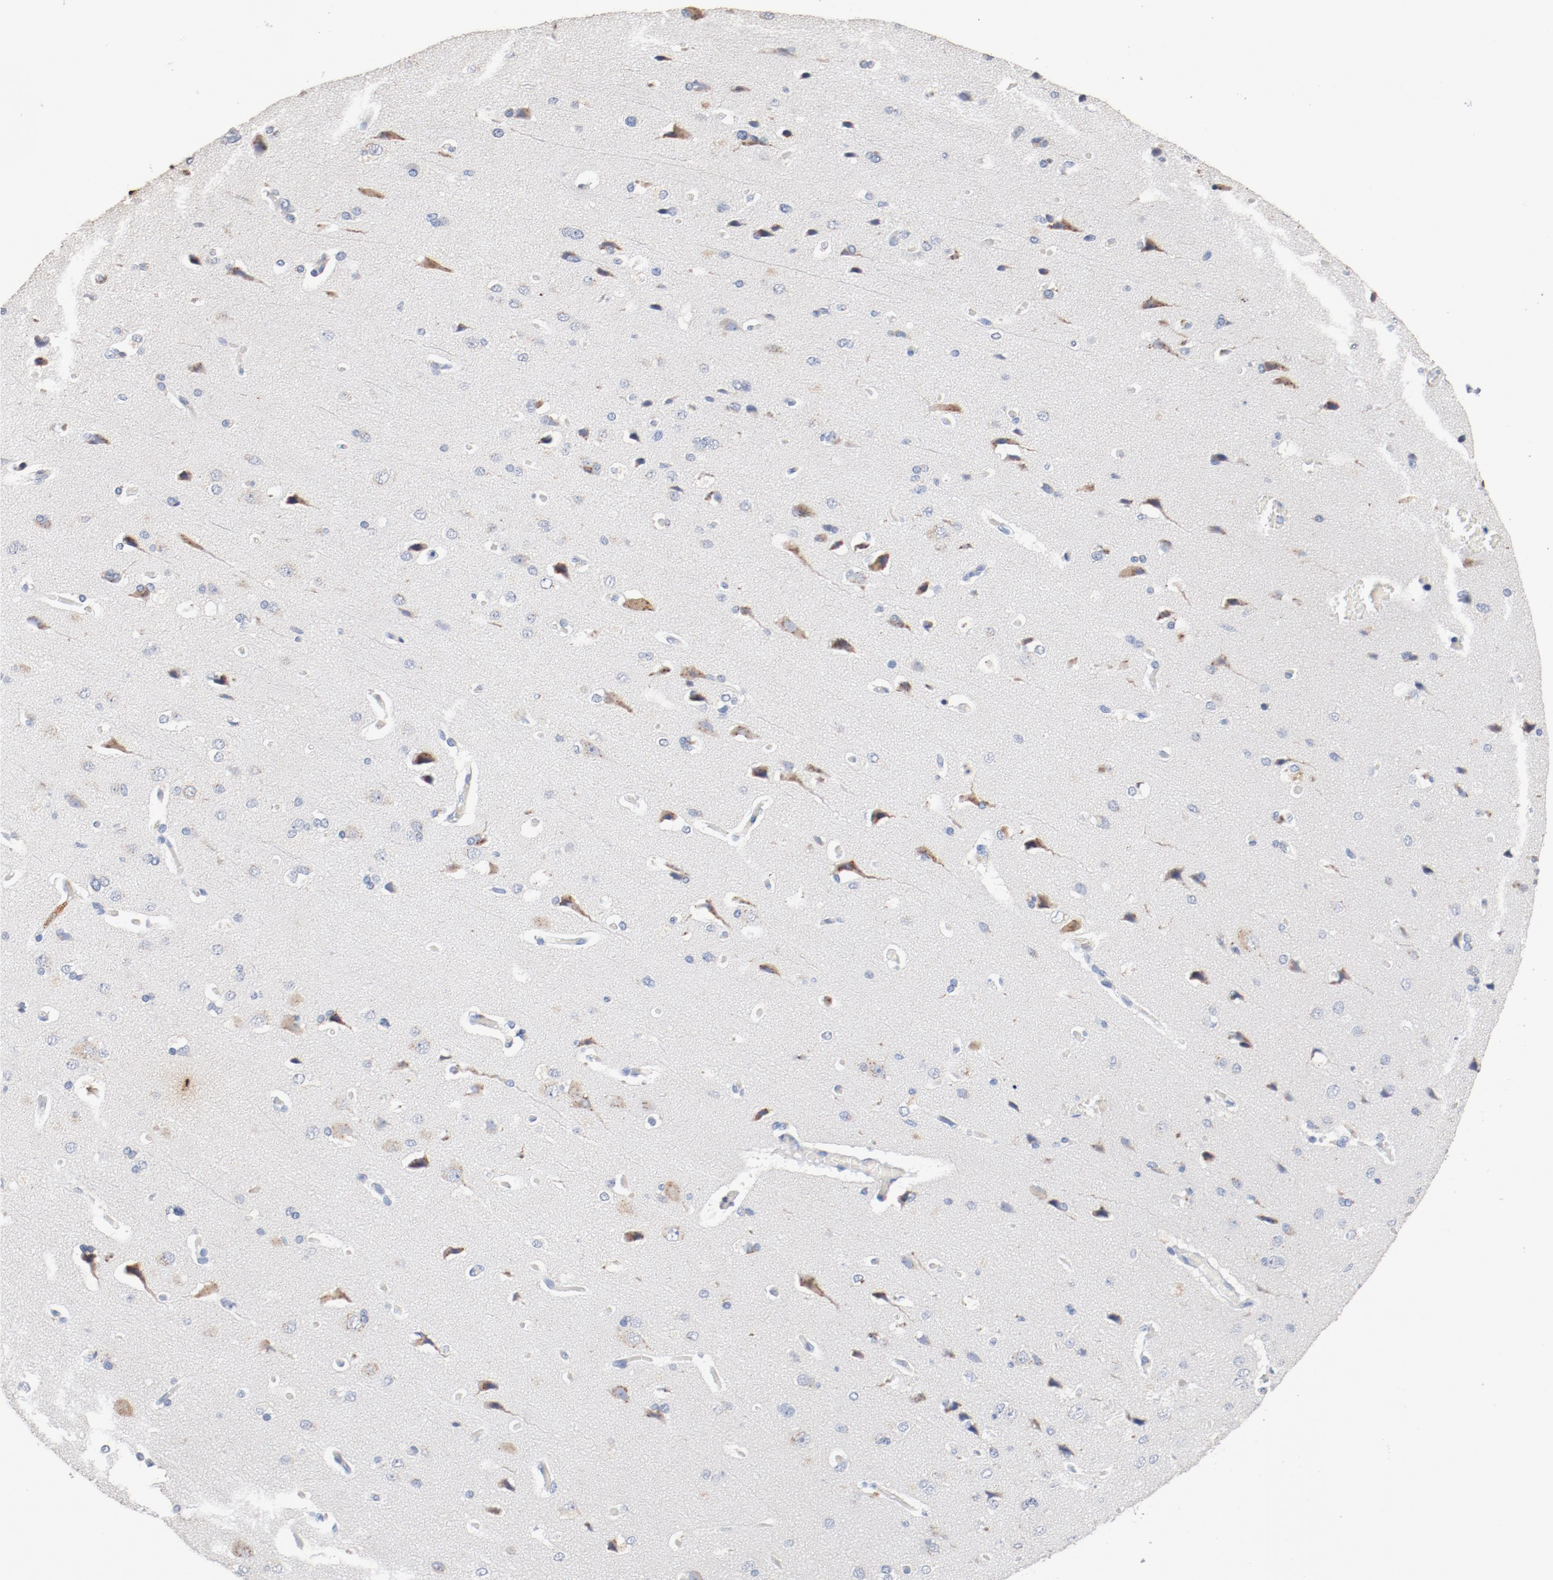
{"staining": {"intensity": "negative", "quantity": "none", "location": "none"}, "tissue": "cerebral cortex", "cell_type": "Endothelial cells", "image_type": "normal", "snomed": [{"axis": "morphology", "description": "Normal tissue, NOS"}, {"axis": "topography", "description": "Cerebral cortex"}], "caption": "A high-resolution image shows IHC staining of benign cerebral cortex, which displays no significant staining in endothelial cells.", "gene": "CD247", "patient": {"sex": "male", "age": 62}}